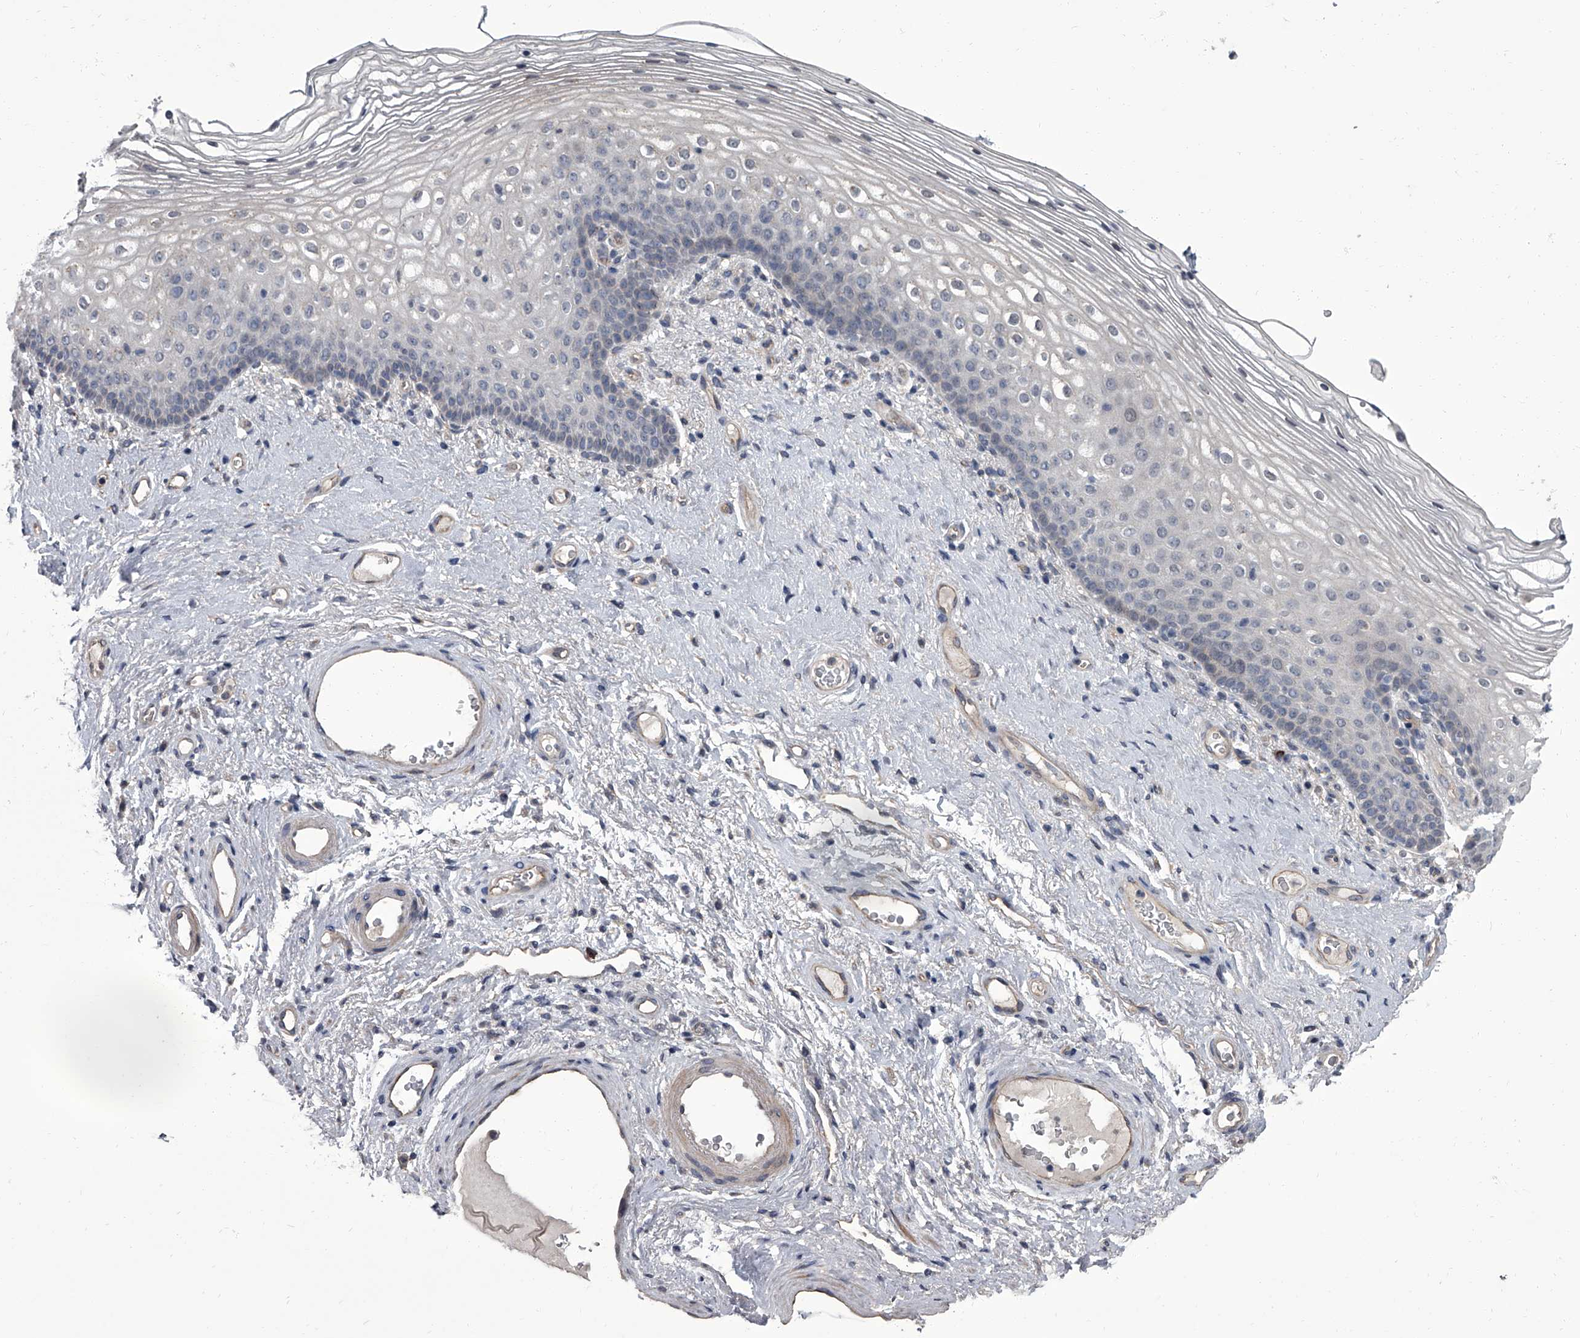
{"staining": {"intensity": "negative", "quantity": "none", "location": "none"}, "tissue": "vagina", "cell_type": "Squamous epithelial cells", "image_type": "normal", "snomed": [{"axis": "morphology", "description": "Normal tissue, NOS"}, {"axis": "topography", "description": "Vagina"}], "caption": "Squamous epithelial cells are negative for brown protein staining in normal vagina. (Brightfield microscopy of DAB (3,3'-diaminobenzidine) immunohistochemistry (IHC) at high magnification).", "gene": "SIRT4", "patient": {"sex": "female", "age": 60}}